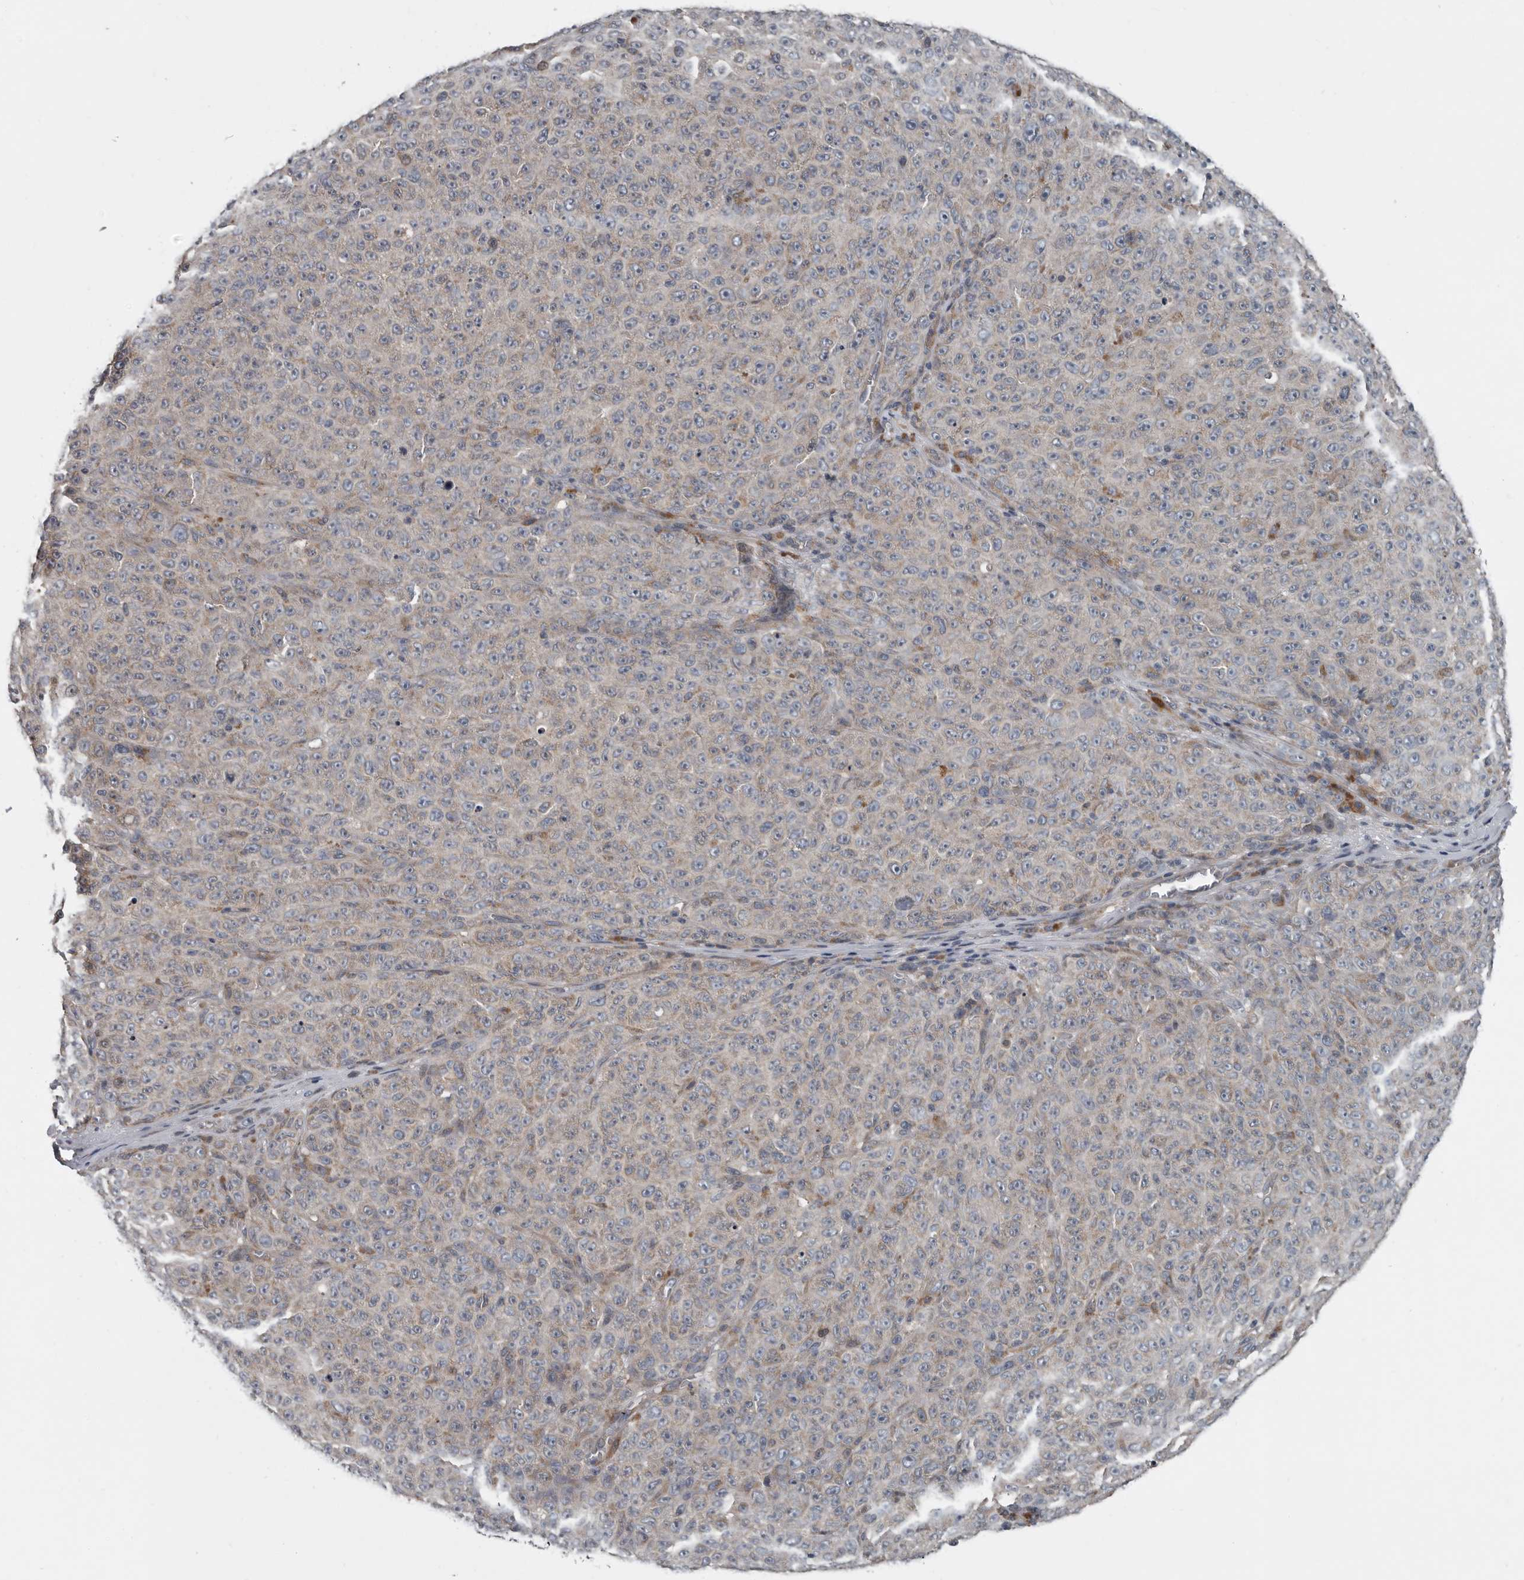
{"staining": {"intensity": "weak", "quantity": "<25%", "location": "cytoplasmic/membranous"}, "tissue": "melanoma", "cell_type": "Tumor cells", "image_type": "cancer", "snomed": [{"axis": "morphology", "description": "Malignant melanoma, NOS"}, {"axis": "topography", "description": "Skin"}], "caption": "There is no significant staining in tumor cells of melanoma. The staining is performed using DAB (3,3'-diaminobenzidine) brown chromogen with nuclei counter-stained in using hematoxylin.", "gene": "TMEM199", "patient": {"sex": "female", "age": 82}}